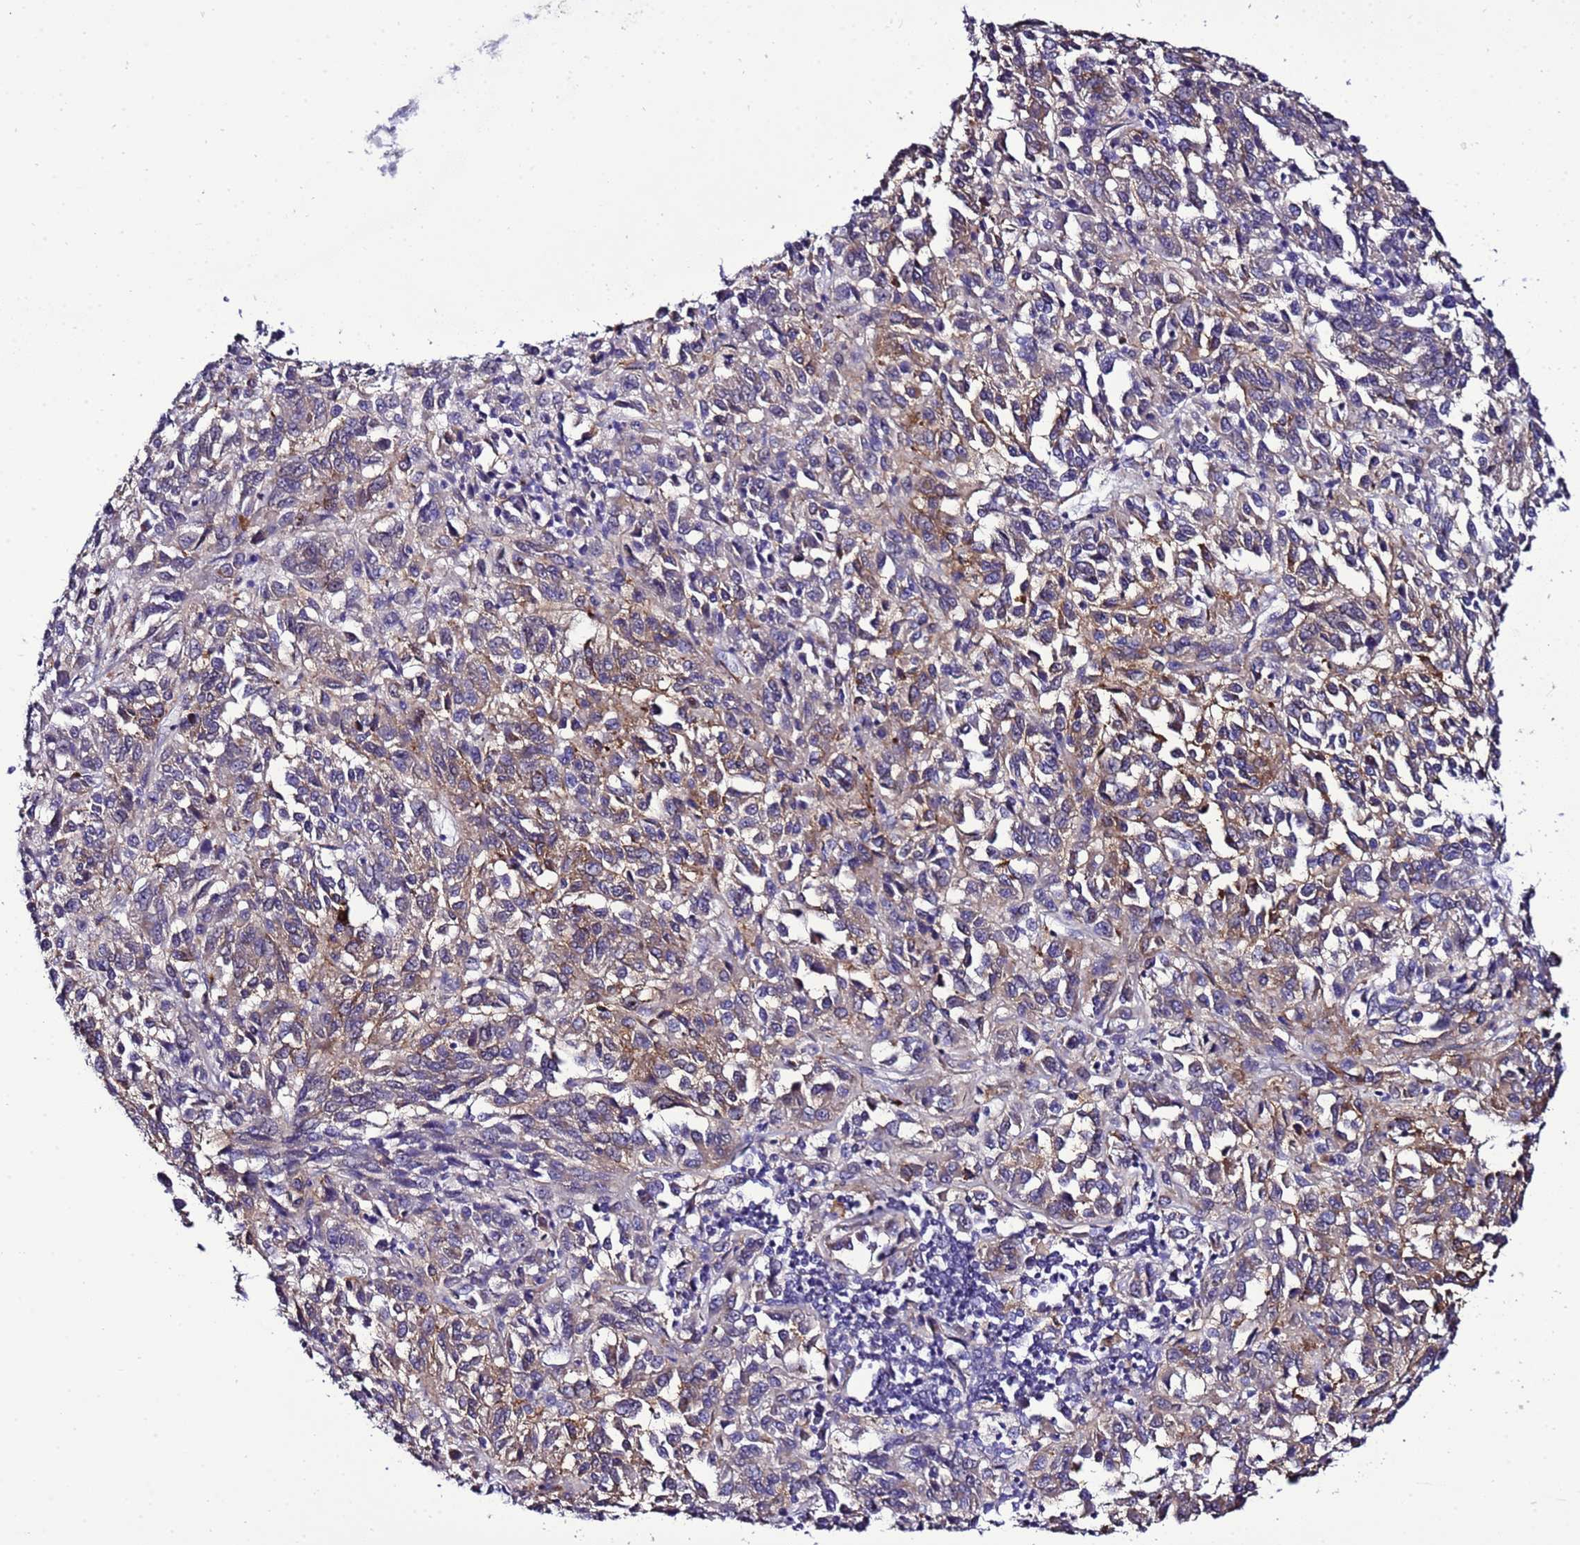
{"staining": {"intensity": "moderate", "quantity": "<25%", "location": "cytoplasmic/membranous"}, "tissue": "melanoma", "cell_type": "Tumor cells", "image_type": "cancer", "snomed": [{"axis": "morphology", "description": "Malignant melanoma, Metastatic site"}, {"axis": "topography", "description": "Lung"}], "caption": "Immunohistochemistry (IHC) image of melanoma stained for a protein (brown), which demonstrates low levels of moderate cytoplasmic/membranous positivity in about <25% of tumor cells.", "gene": "GZF1", "patient": {"sex": "male", "age": 64}}